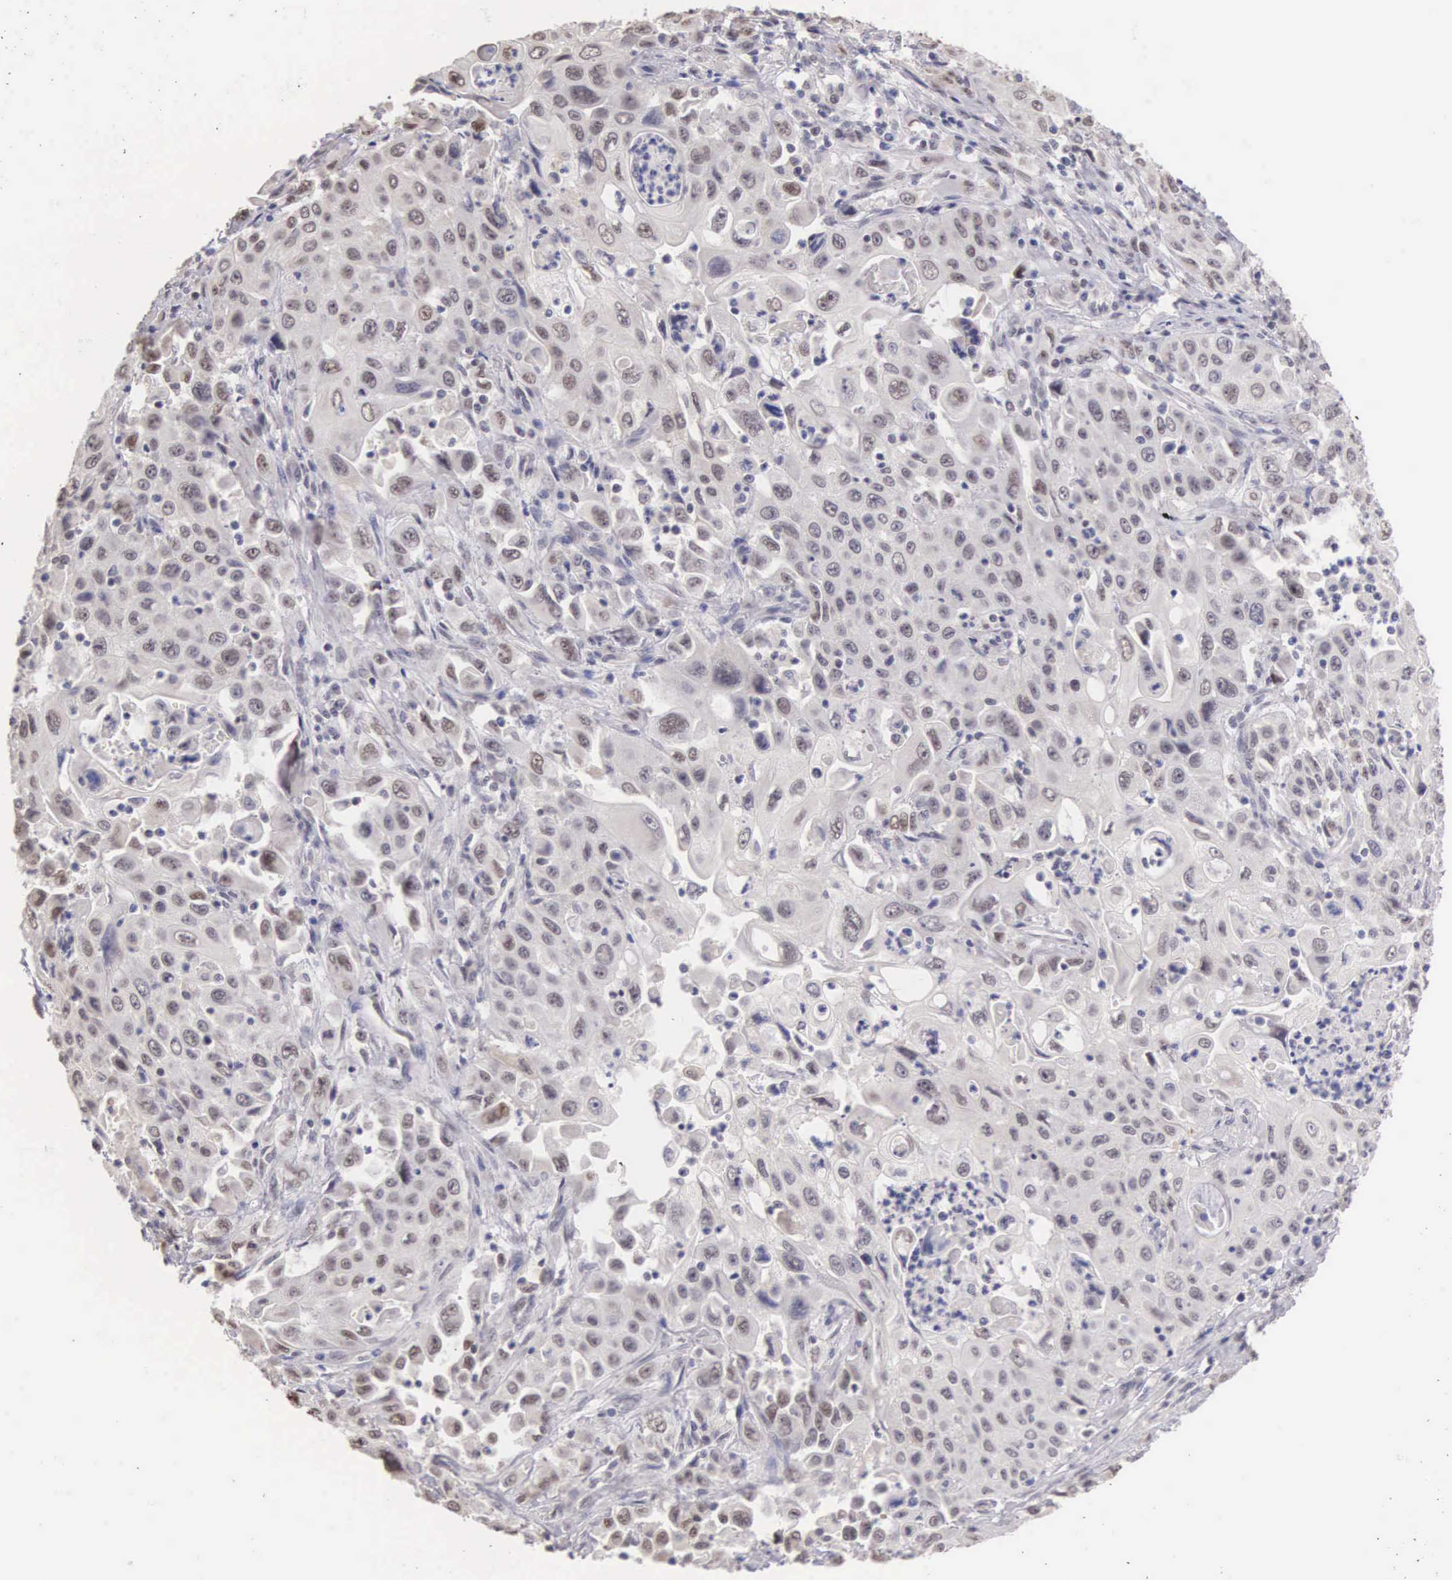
{"staining": {"intensity": "weak", "quantity": "<25%", "location": "nuclear"}, "tissue": "pancreatic cancer", "cell_type": "Tumor cells", "image_type": "cancer", "snomed": [{"axis": "morphology", "description": "Adenocarcinoma, NOS"}, {"axis": "topography", "description": "Pancreas"}], "caption": "Immunohistochemistry of human pancreatic cancer (adenocarcinoma) reveals no positivity in tumor cells. (DAB (3,3'-diaminobenzidine) immunohistochemistry visualized using brightfield microscopy, high magnification).", "gene": "HMGXB4", "patient": {"sex": "male", "age": 70}}